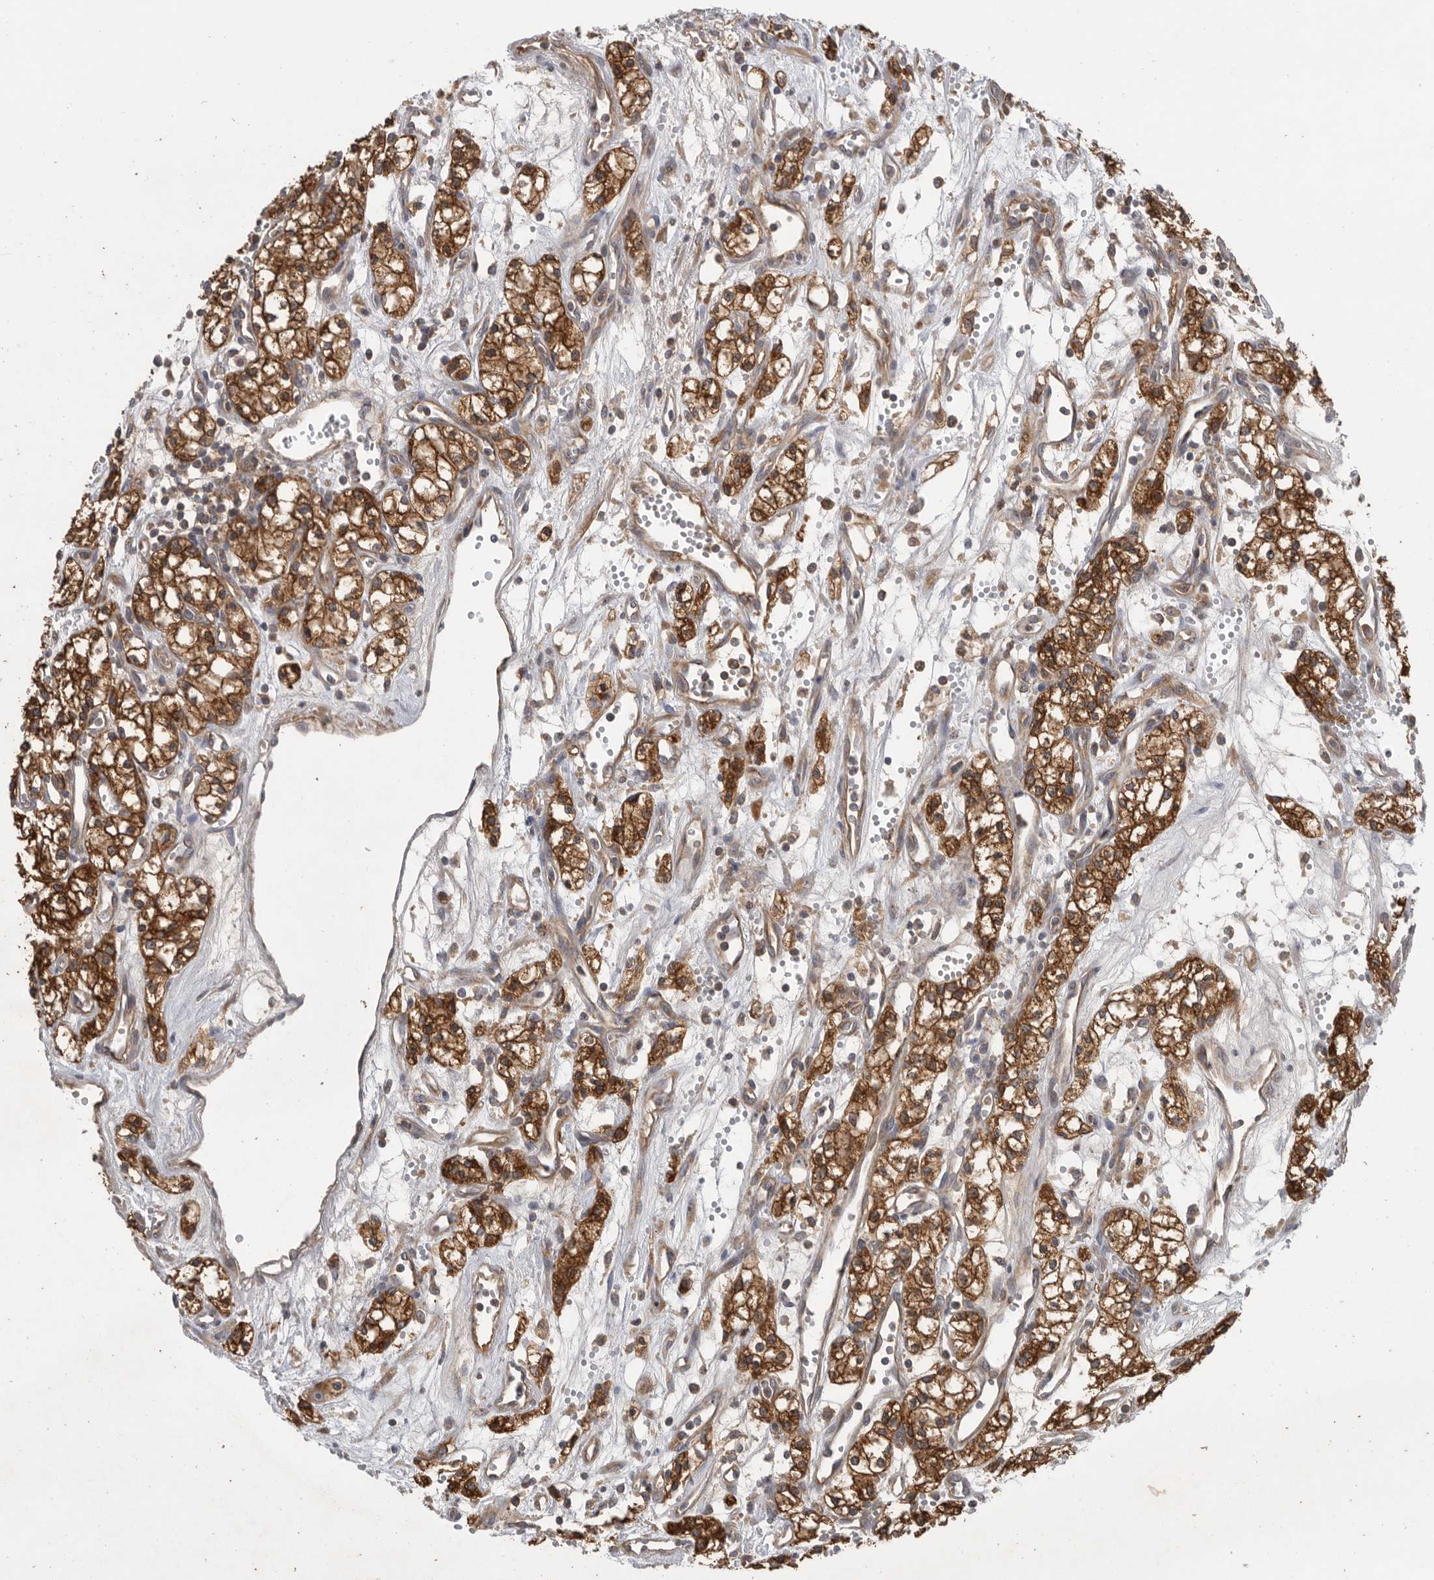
{"staining": {"intensity": "strong", "quantity": ">75%", "location": "cytoplasmic/membranous"}, "tissue": "renal cancer", "cell_type": "Tumor cells", "image_type": "cancer", "snomed": [{"axis": "morphology", "description": "Adenocarcinoma, NOS"}, {"axis": "topography", "description": "Kidney"}], "caption": "Immunohistochemistry (DAB (3,3'-diaminobenzidine)) staining of renal cancer reveals strong cytoplasmic/membranous protein positivity in approximately >75% of tumor cells.", "gene": "C1orf109", "patient": {"sex": "male", "age": 59}}